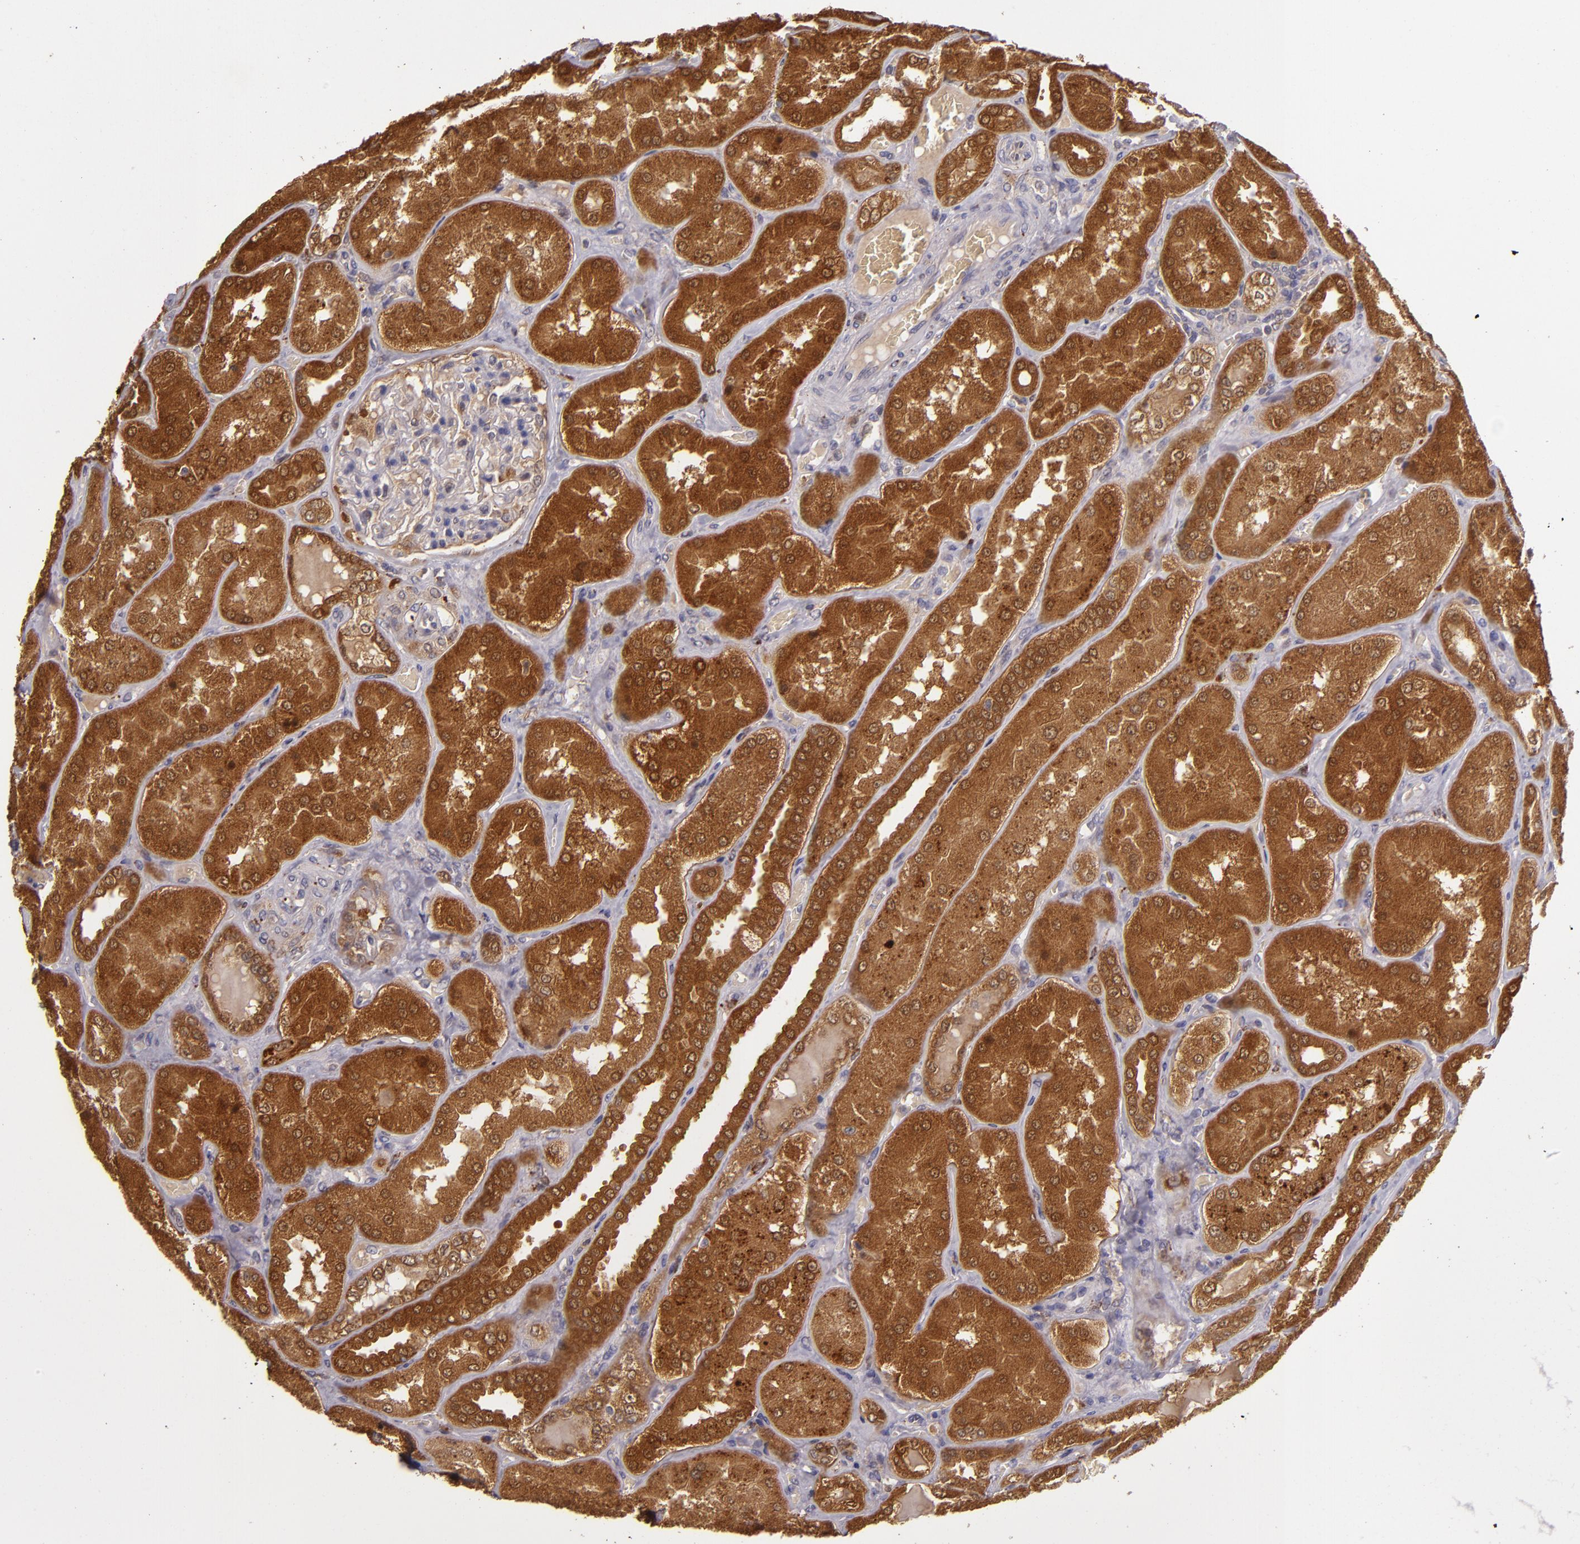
{"staining": {"intensity": "weak", "quantity": "<25%", "location": "cytoplasmic/membranous"}, "tissue": "kidney", "cell_type": "Cells in glomeruli", "image_type": "normal", "snomed": [{"axis": "morphology", "description": "Normal tissue, NOS"}, {"axis": "topography", "description": "Kidney"}], "caption": "This image is of unremarkable kidney stained with IHC to label a protein in brown with the nuclei are counter-stained blue. There is no expression in cells in glomeruli.", "gene": "FHIT", "patient": {"sex": "female", "age": 56}}